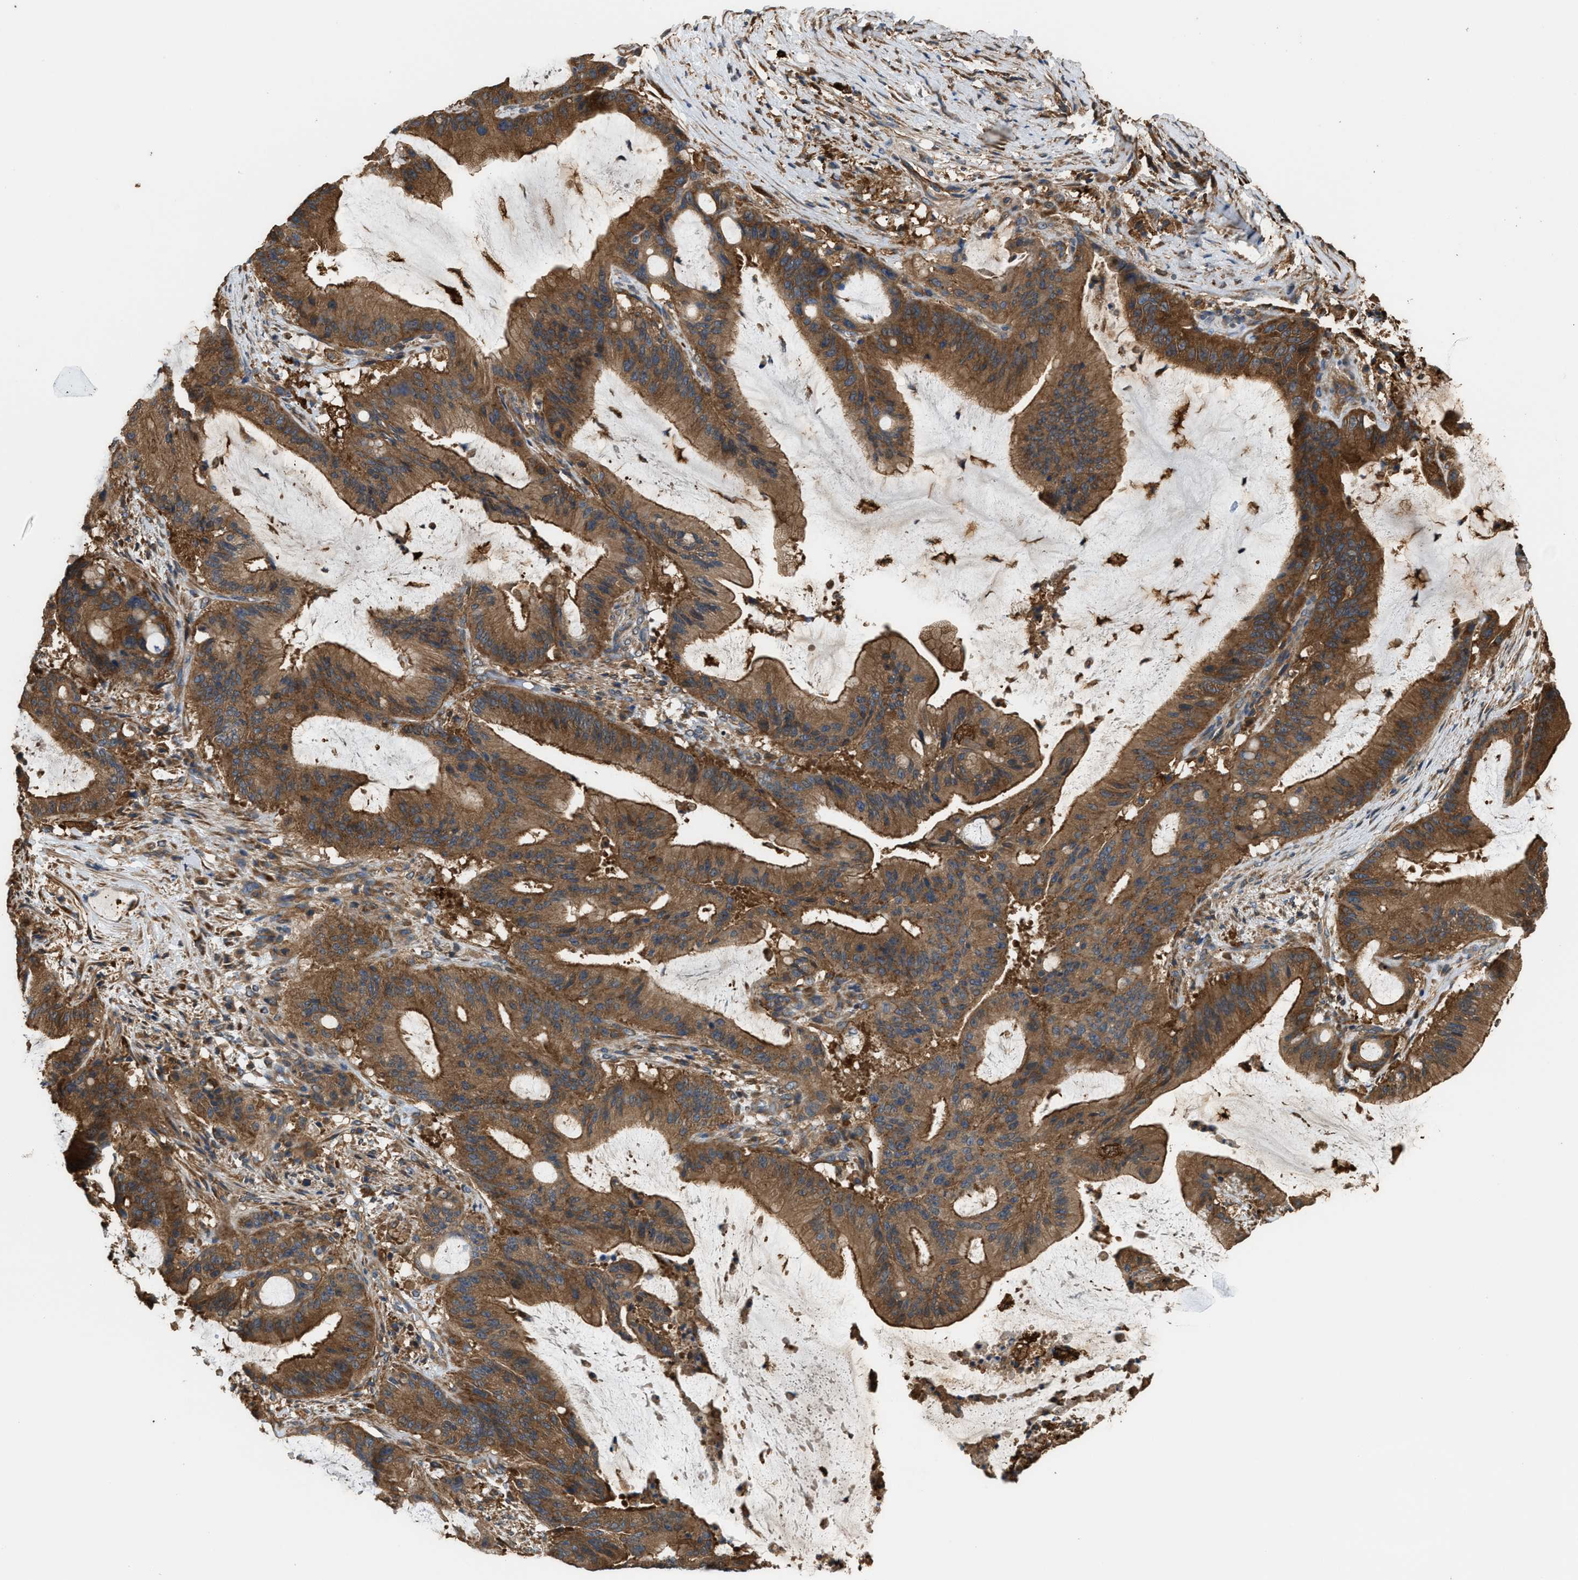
{"staining": {"intensity": "strong", "quantity": ">75%", "location": "cytoplasmic/membranous"}, "tissue": "liver cancer", "cell_type": "Tumor cells", "image_type": "cancer", "snomed": [{"axis": "morphology", "description": "Normal tissue, NOS"}, {"axis": "morphology", "description": "Cholangiocarcinoma"}, {"axis": "topography", "description": "Liver"}, {"axis": "topography", "description": "Peripheral nerve tissue"}], "caption": "This micrograph demonstrates IHC staining of liver cancer, with high strong cytoplasmic/membranous staining in approximately >75% of tumor cells.", "gene": "ATIC", "patient": {"sex": "female", "age": 73}}